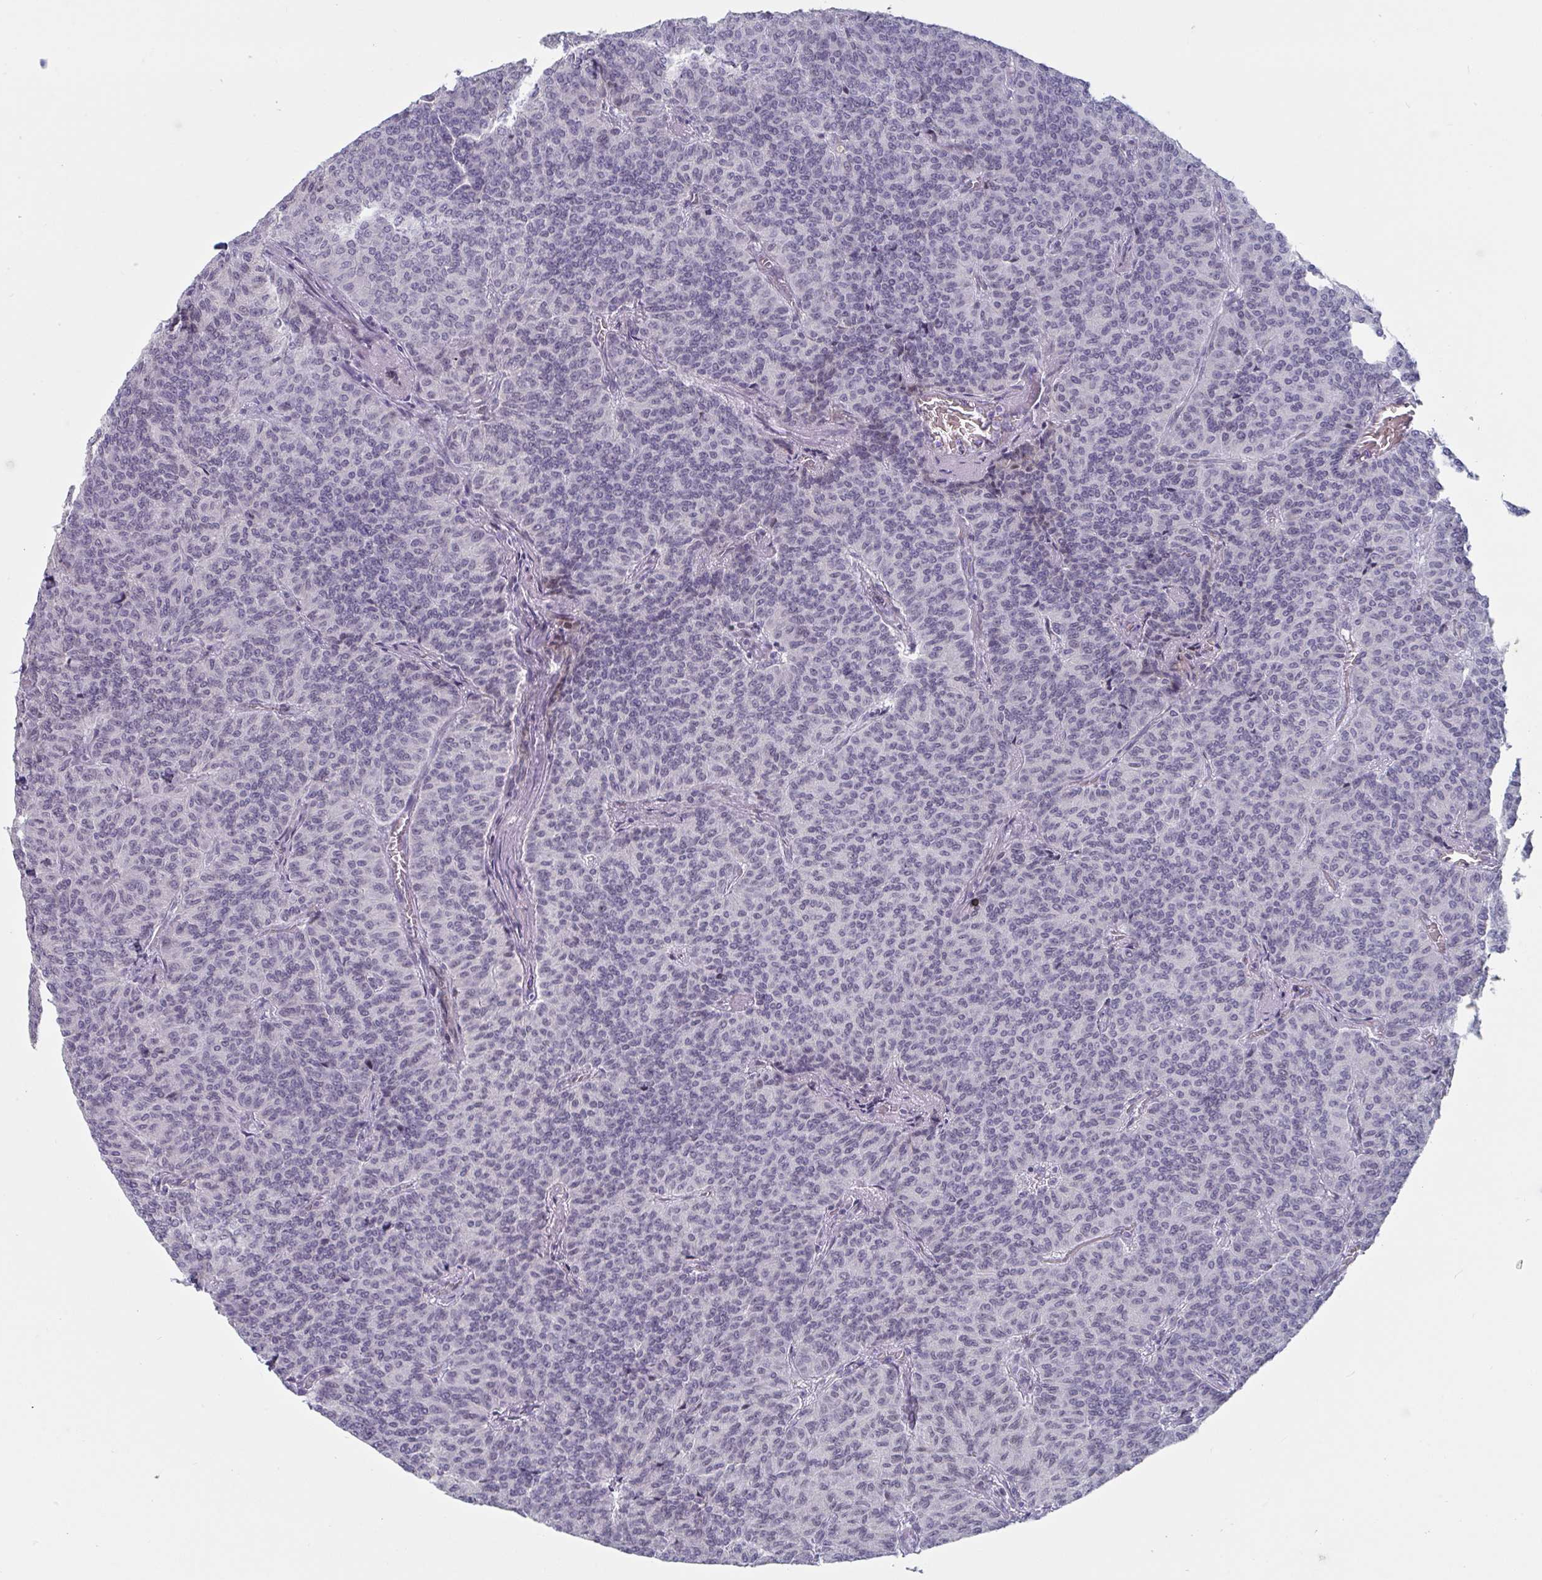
{"staining": {"intensity": "weak", "quantity": "25%-75%", "location": "nuclear"}, "tissue": "carcinoid", "cell_type": "Tumor cells", "image_type": "cancer", "snomed": [{"axis": "morphology", "description": "Carcinoid, malignant, NOS"}, {"axis": "topography", "description": "Lung"}], "caption": "Tumor cells reveal low levels of weak nuclear staining in about 25%-75% of cells in human carcinoid. (DAB (3,3'-diaminobenzidine) IHC, brown staining for protein, blue staining for nuclei).", "gene": "NR1H2", "patient": {"sex": "male", "age": 61}}